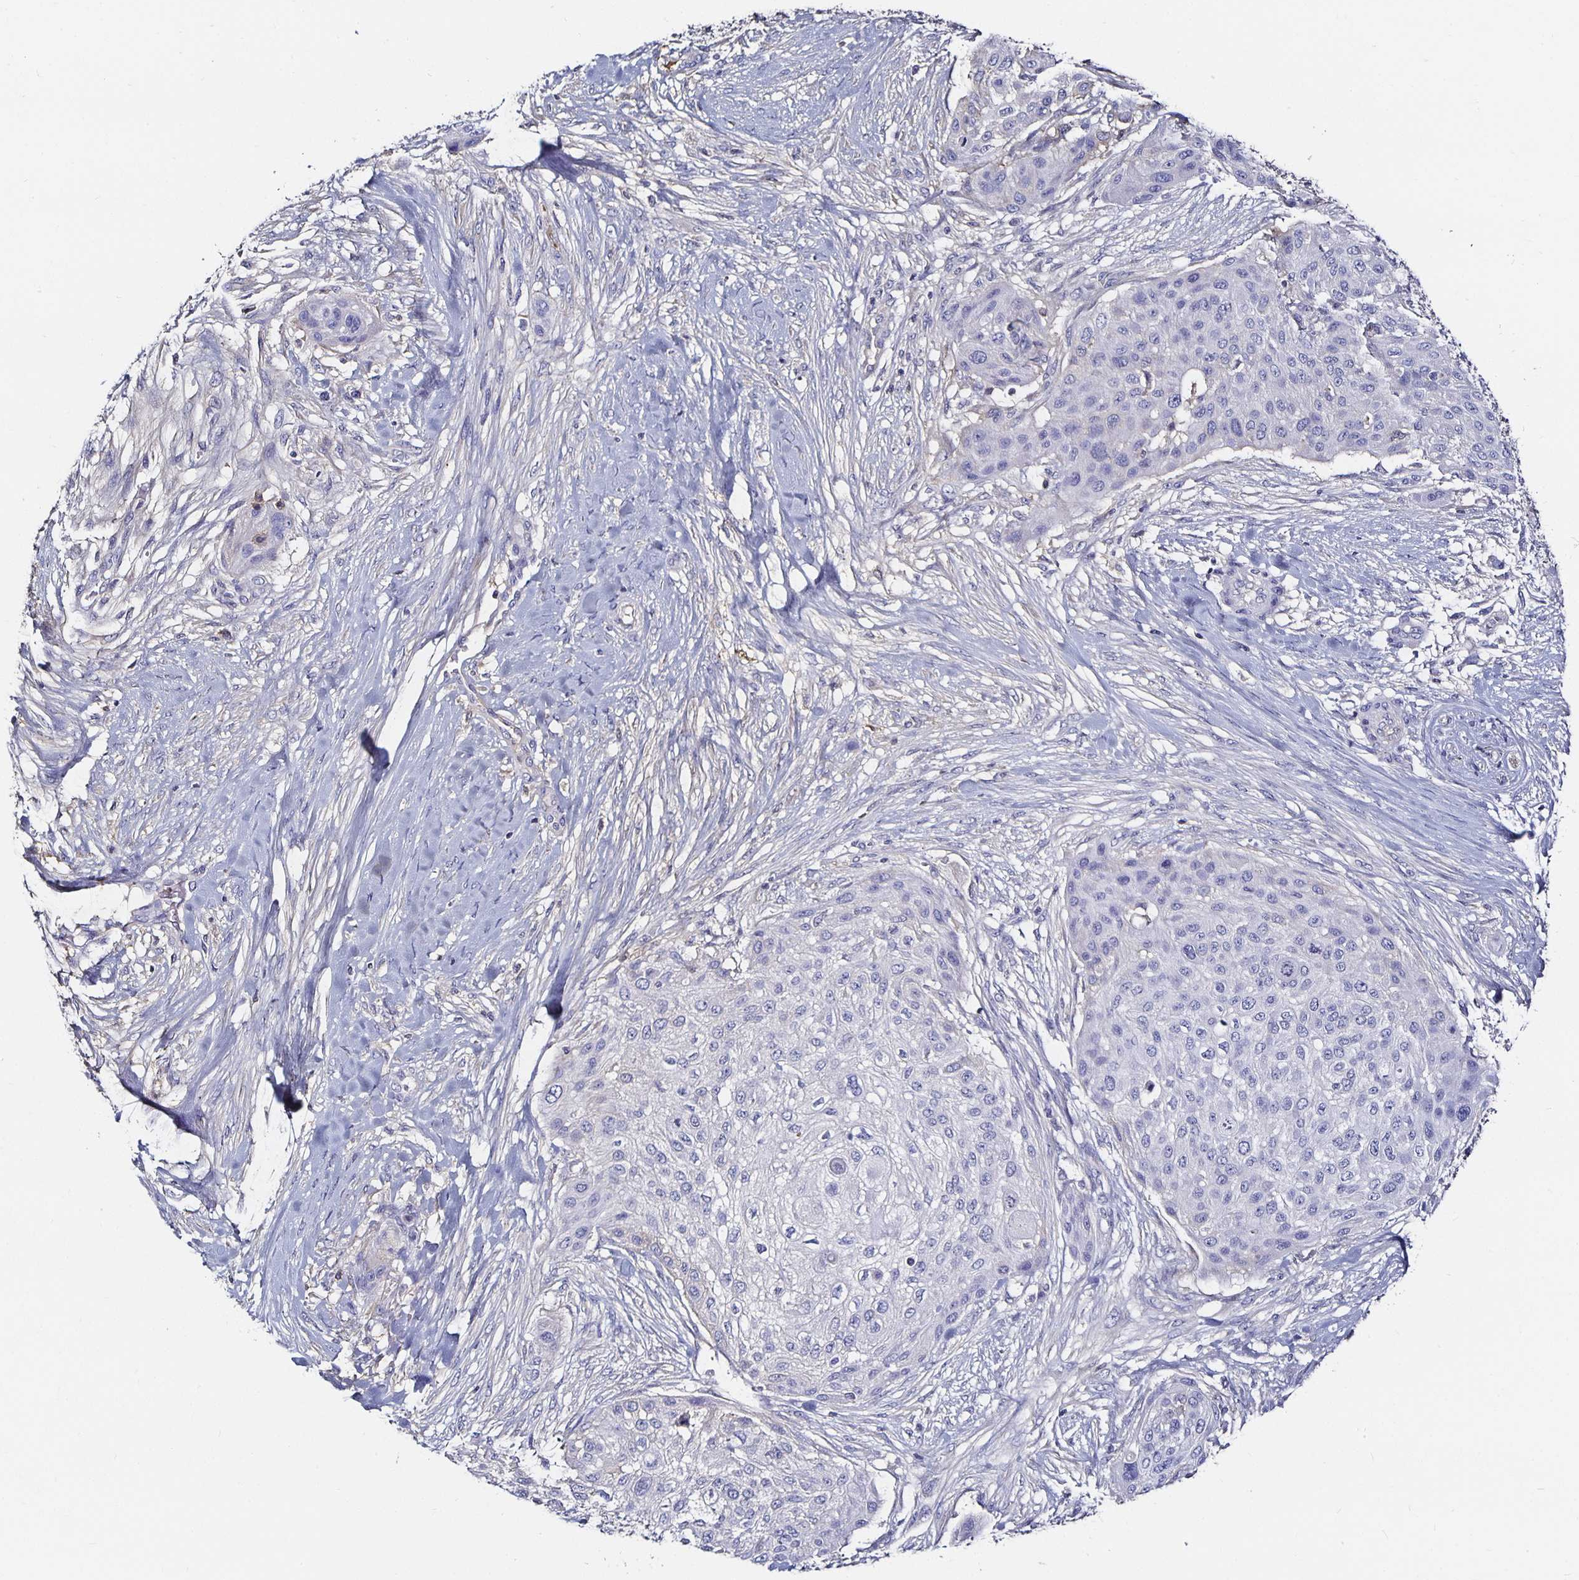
{"staining": {"intensity": "negative", "quantity": "none", "location": "none"}, "tissue": "skin cancer", "cell_type": "Tumor cells", "image_type": "cancer", "snomed": [{"axis": "morphology", "description": "Squamous cell carcinoma, NOS"}, {"axis": "topography", "description": "Skin"}], "caption": "An image of human skin cancer (squamous cell carcinoma) is negative for staining in tumor cells. The staining is performed using DAB (3,3'-diaminobenzidine) brown chromogen with nuclei counter-stained in using hematoxylin.", "gene": "TTR", "patient": {"sex": "female", "age": 87}}